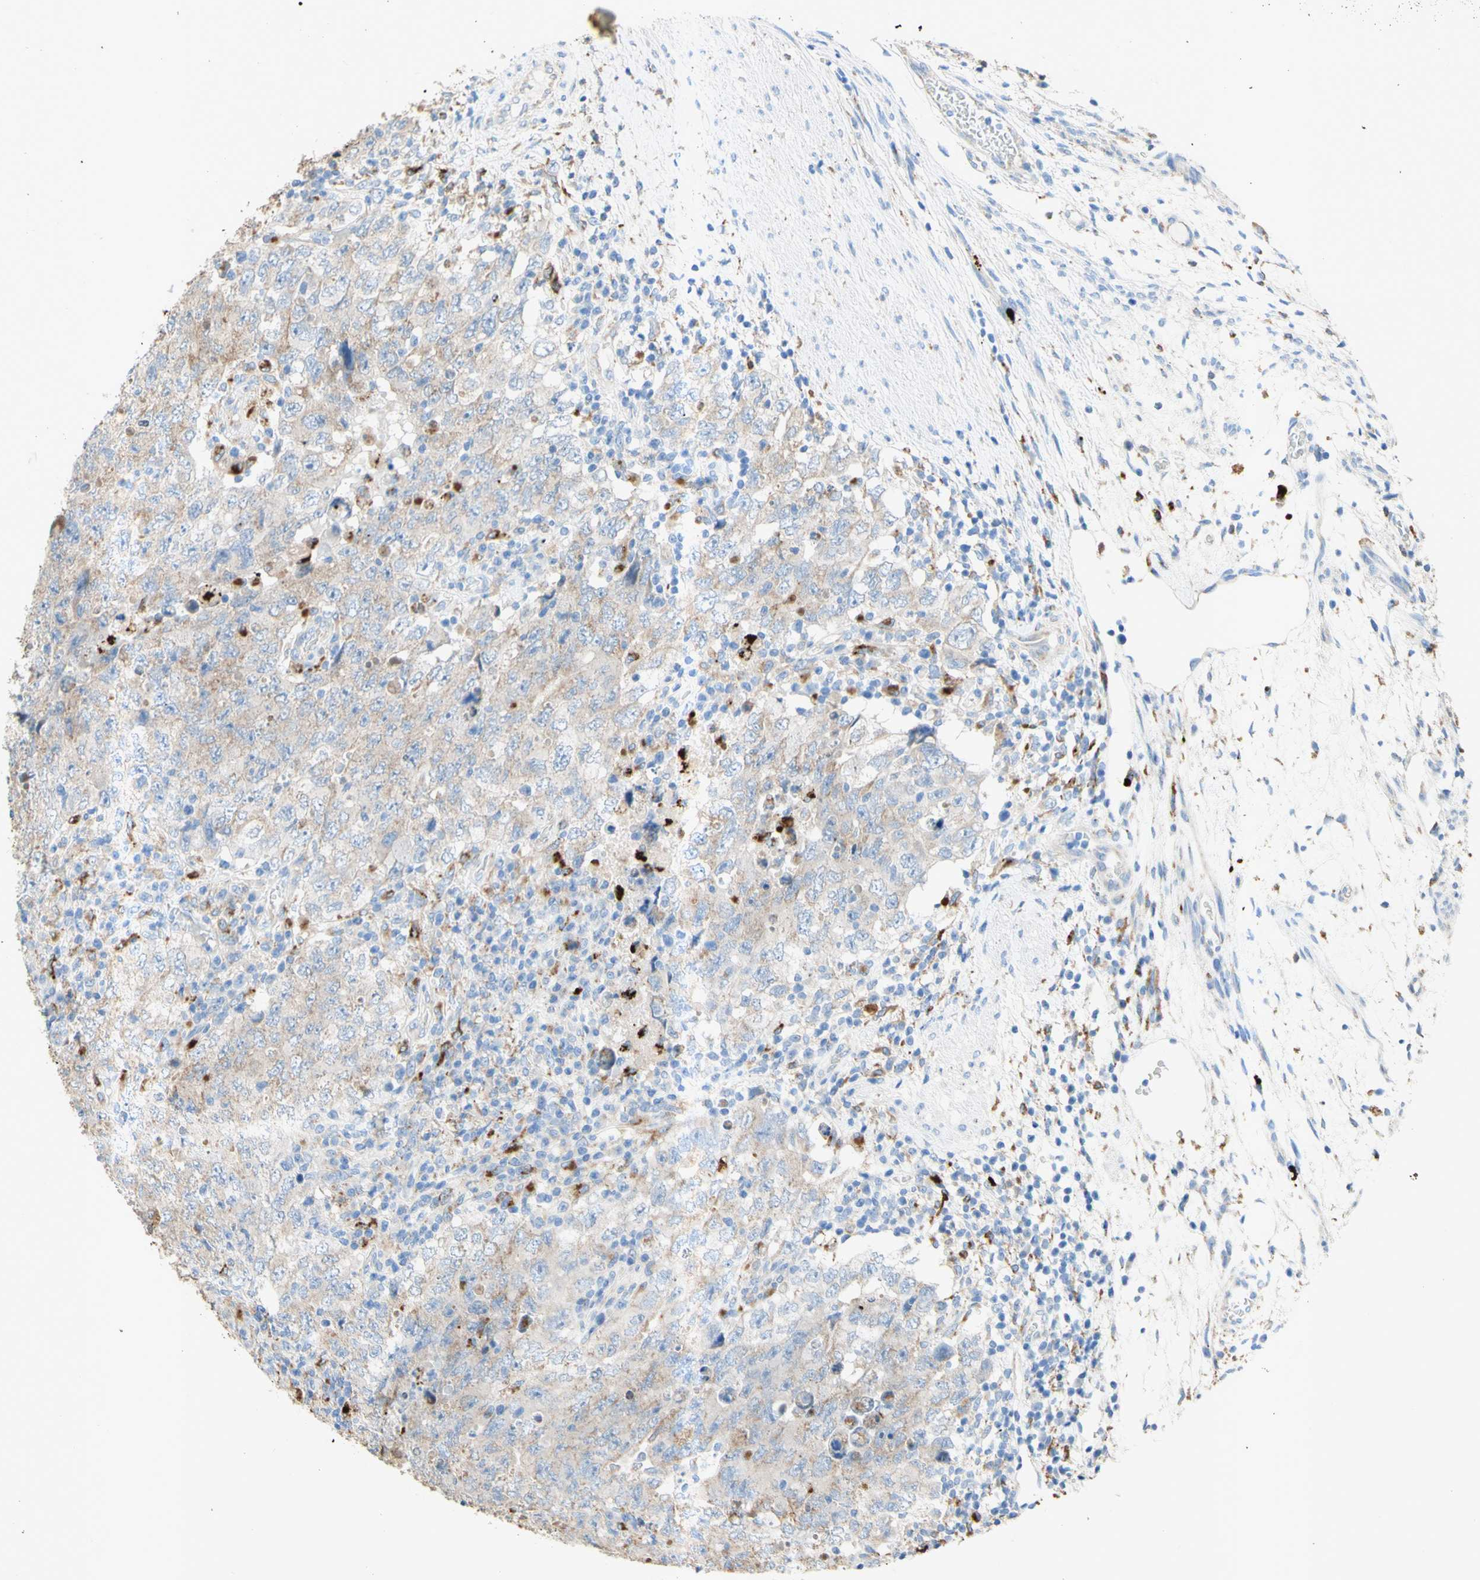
{"staining": {"intensity": "weak", "quantity": ">75%", "location": "cytoplasmic/membranous"}, "tissue": "testis cancer", "cell_type": "Tumor cells", "image_type": "cancer", "snomed": [{"axis": "morphology", "description": "Carcinoma, Embryonal, NOS"}, {"axis": "topography", "description": "Testis"}], "caption": "An immunohistochemistry photomicrograph of neoplastic tissue is shown. Protein staining in brown highlights weak cytoplasmic/membranous positivity in testis cancer (embryonal carcinoma) within tumor cells. (Stains: DAB in brown, nuclei in blue, Microscopy: brightfield microscopy at high magnification).", "gene": "URB2", "patient": {"sex": "male", "age": 26}}